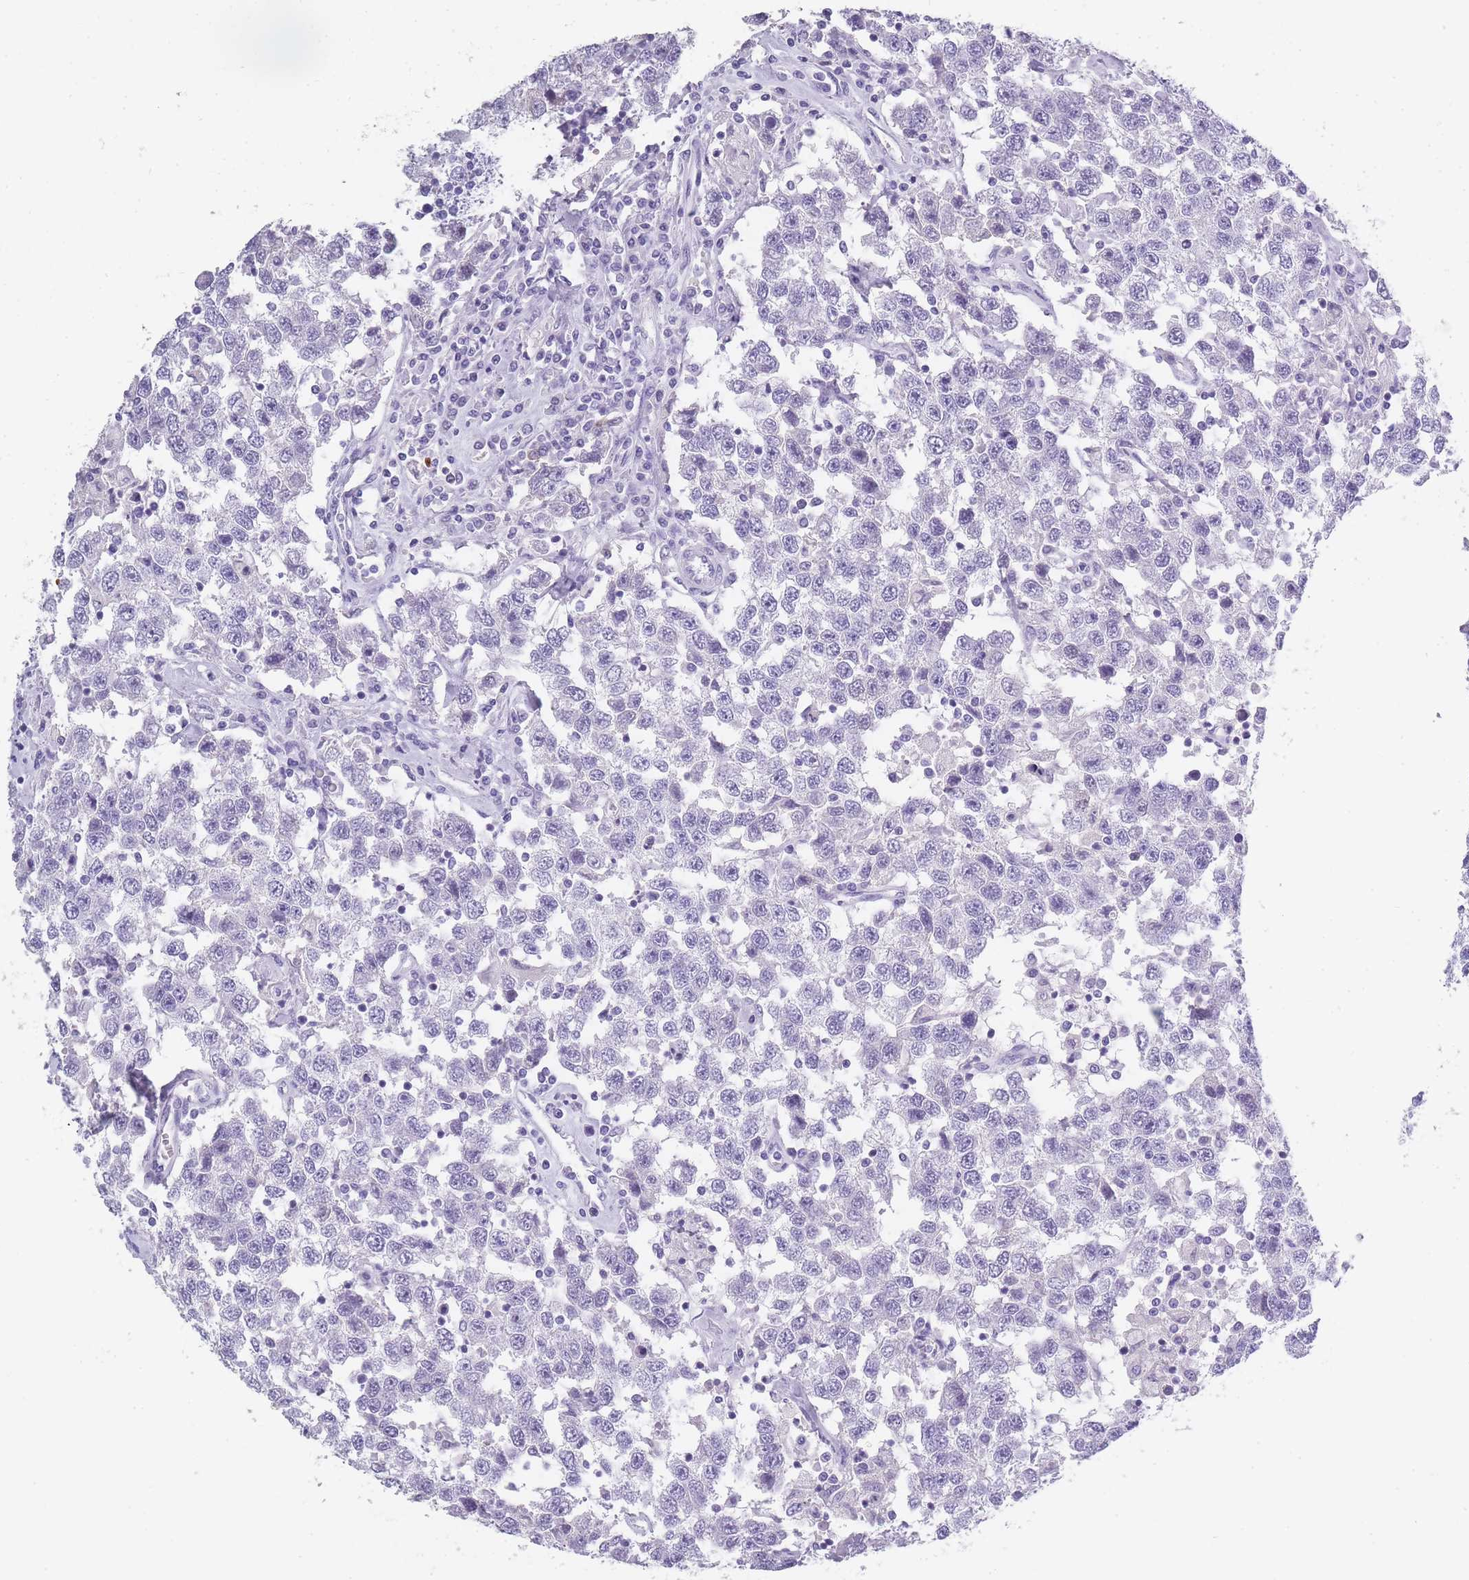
{"staining": {"intensity": "negative", "quantity": "none", "location": "none"}, "tissue": "testis cancer", "cell_type": "Tumor cells", "image_type": "cancer", "snomed": [{"axis": "morphology", "description": "Seminoma, NOS"}, {"axis": "topography", "description": "Testis"}], "caption": "Photomicrograph shows no protein staining in tumor cells of testis cancer (seminoma) tissue.", "gene": "TCP11", "patient": {"sex": "male", "age": 41}}